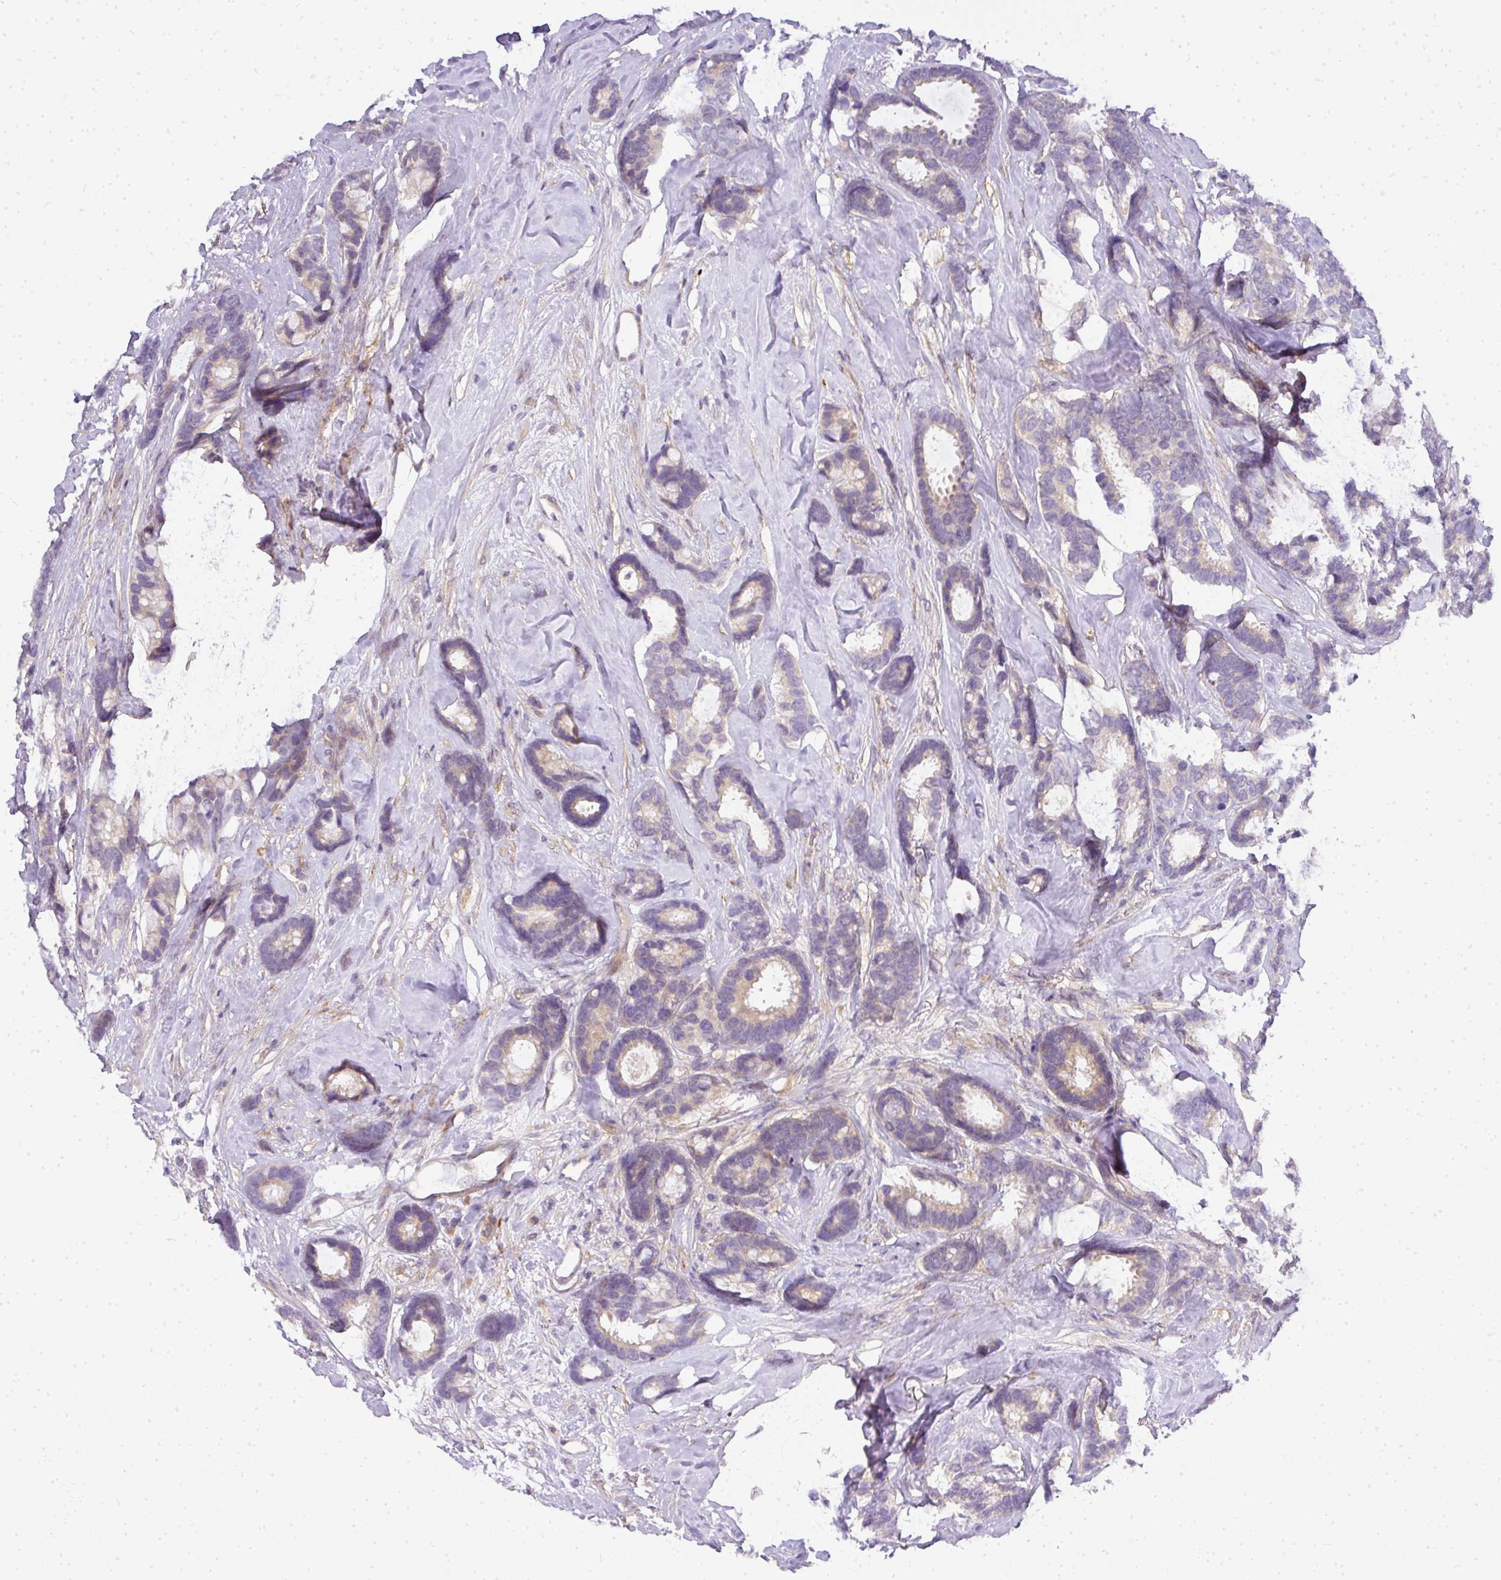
{"staining": {"intensity": "negative", "quantity": "none", "location": "none"}, "tissue": "breast cancer", "cell_type": "Tumor cells", "image_type": "cancer", "snomed": [{"axis": "morphology", "description": "Duct carcinoma"}, {"axis": "topography", "description": "Breast"}], "caption": "Protein analysis of breast cancer shows no significant expression in tumor cells.", "gene": "ADH5", "patient": {"sex": "female", "age": 87}}